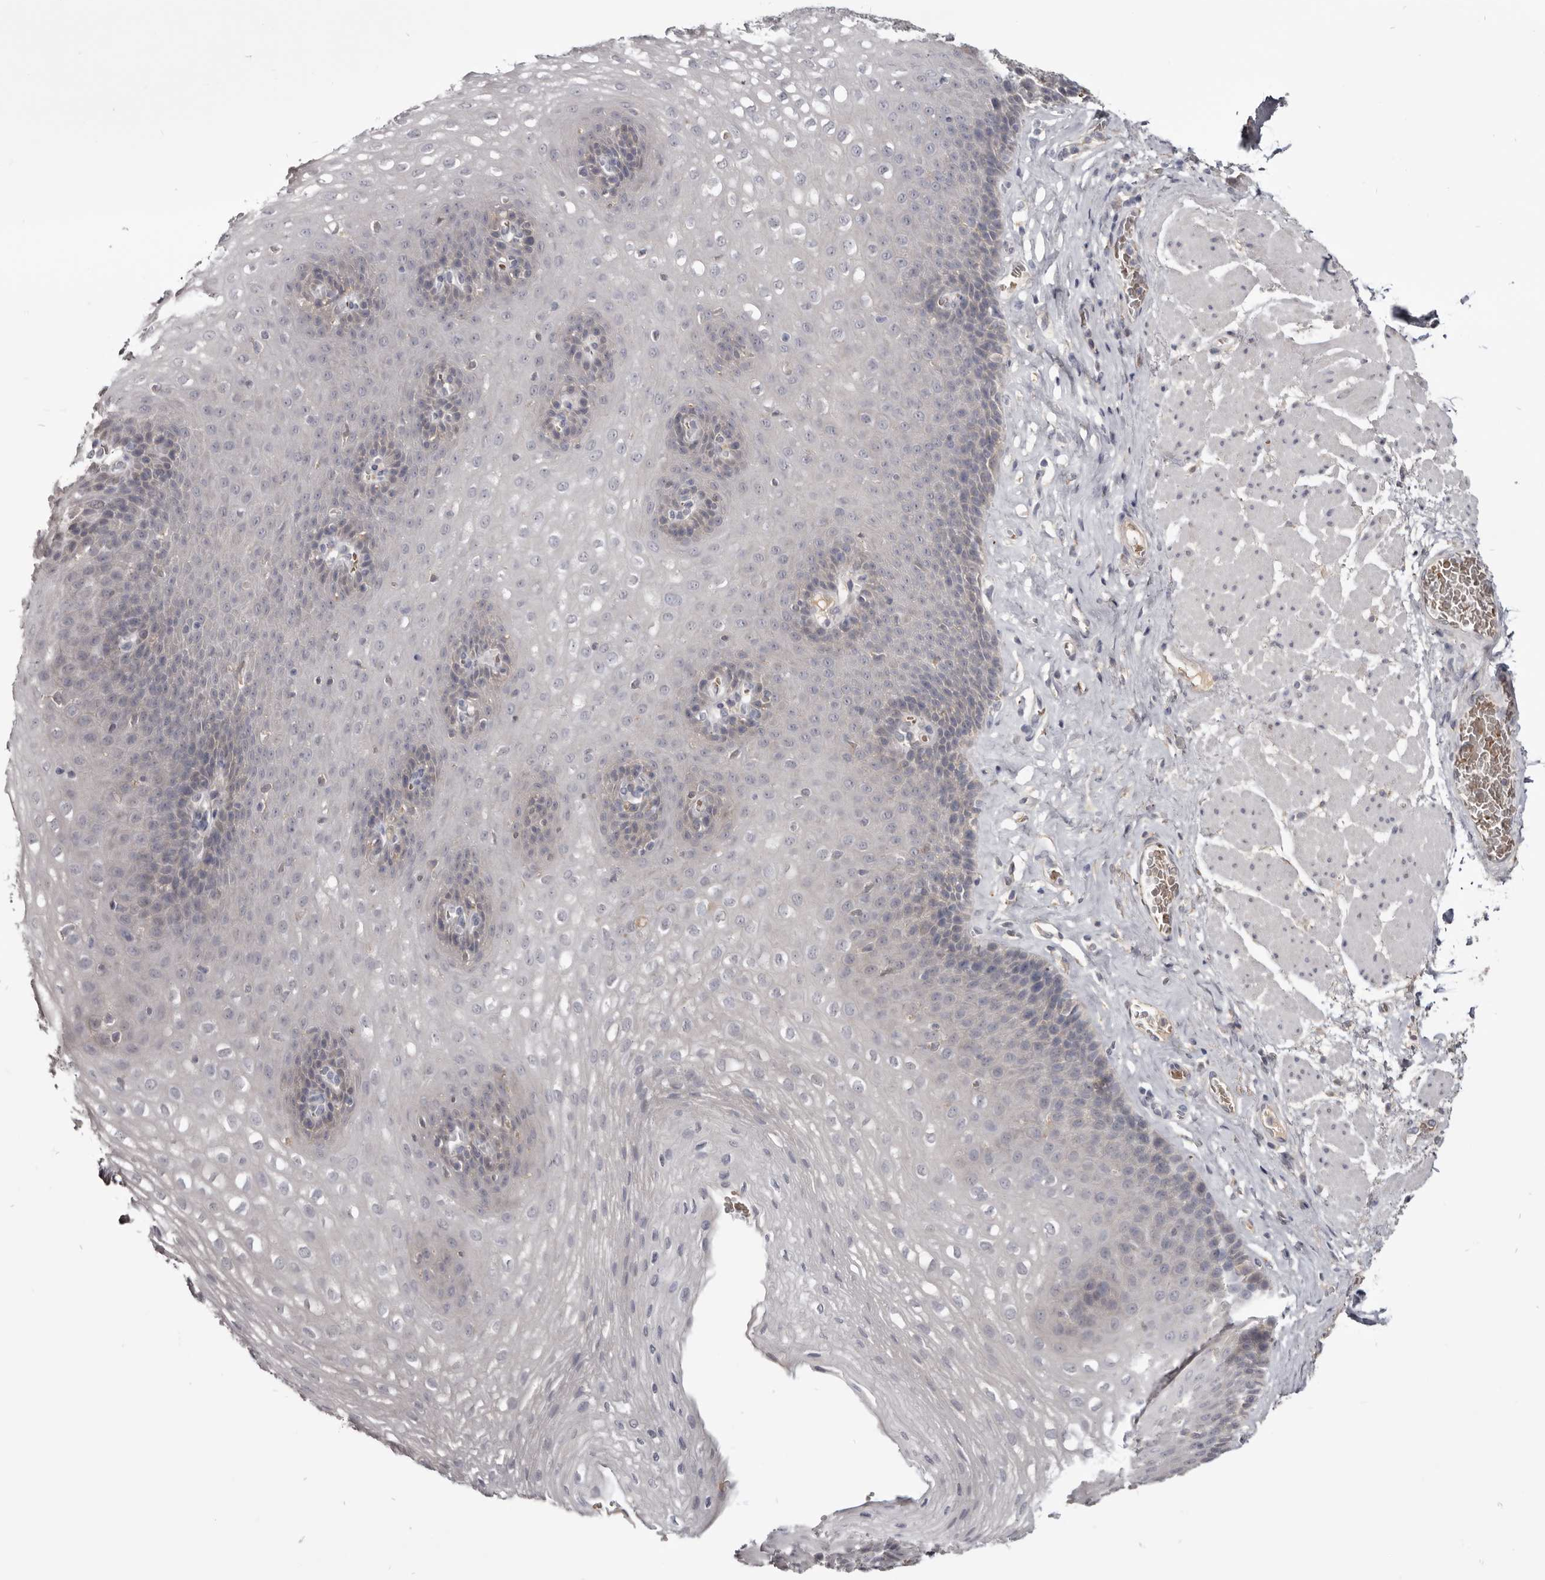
{"staining": {"intensity": "negative", "quantity": "none", "location": "none"}, "tissue": "esophagus", "cell_type": "Squamous epithelial cells", "image_type": "normal", "snomed": [{"axis": "morphology", "description": "Normal tissue, NOS"}, {"axis": "topography", "description": "Esophagus"}], "caption": "Immunohistochemical staining of benign esophagus shows no significant expression in squamous epithelial cells. (DAB (3,3'-diaminobenzidine) immunohistochemistry (IHC), high magnification).", "gene": "NENF", "patient": {"sex": "female", "age": 66}}